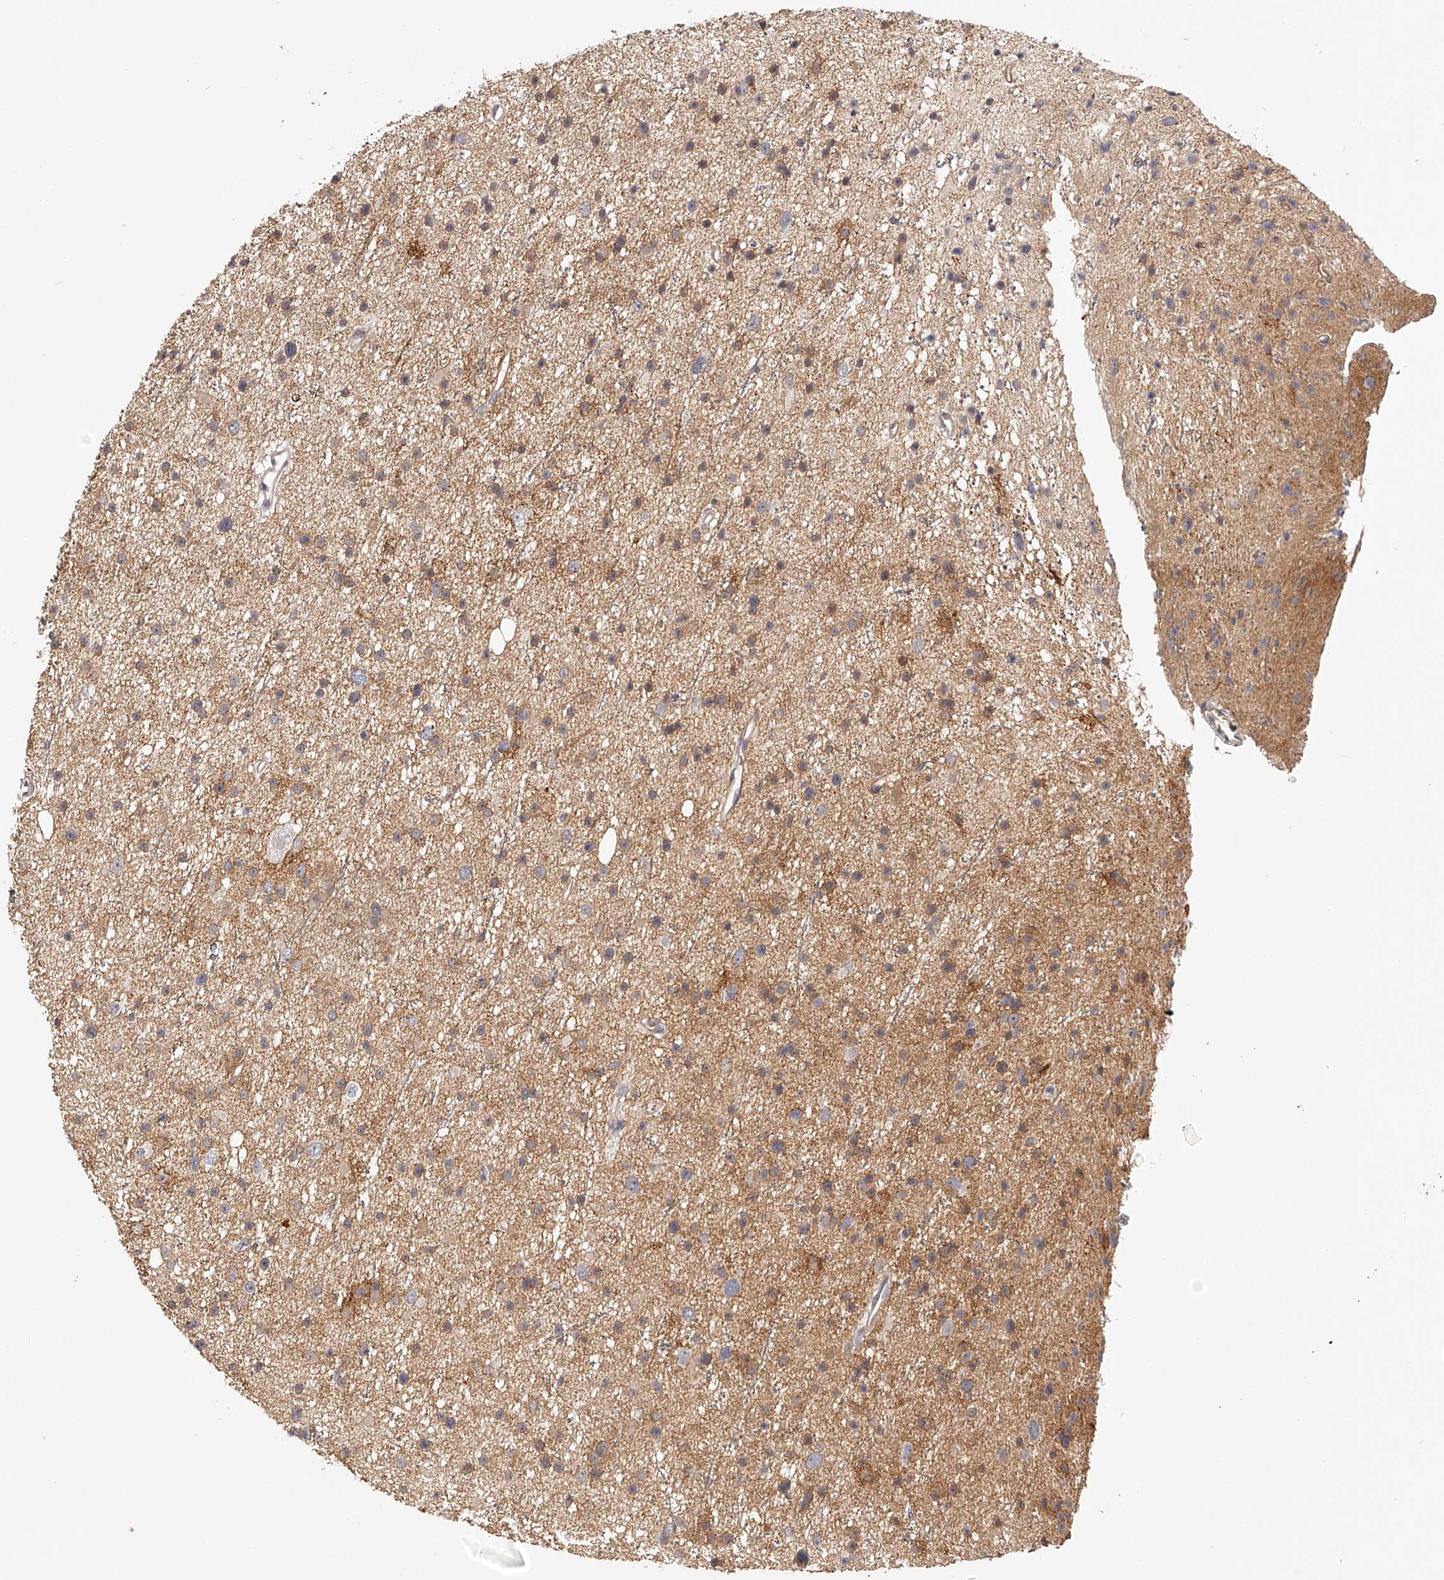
{"staining": {"intensity": "moderate", "quantity": "25%-75%", "location": "cytoplasmic/membranous"}, "tissue": "glioma", "cell_type": "Tumor cells", "image_type": "cancer", "snomed": [{"axis": "morphology", "description": "Glioma, malignant, Low grade"}, {"axis": "topography", "description": "Cerebral cortex"}], "caption": "Protein expression analysis of glioma shows moderate cytoplasmic/membranous staining in approximately 25%-75% of tumor cells.", "gene": "ZNF582", "patient": {"sex": "female", "age": 39}}